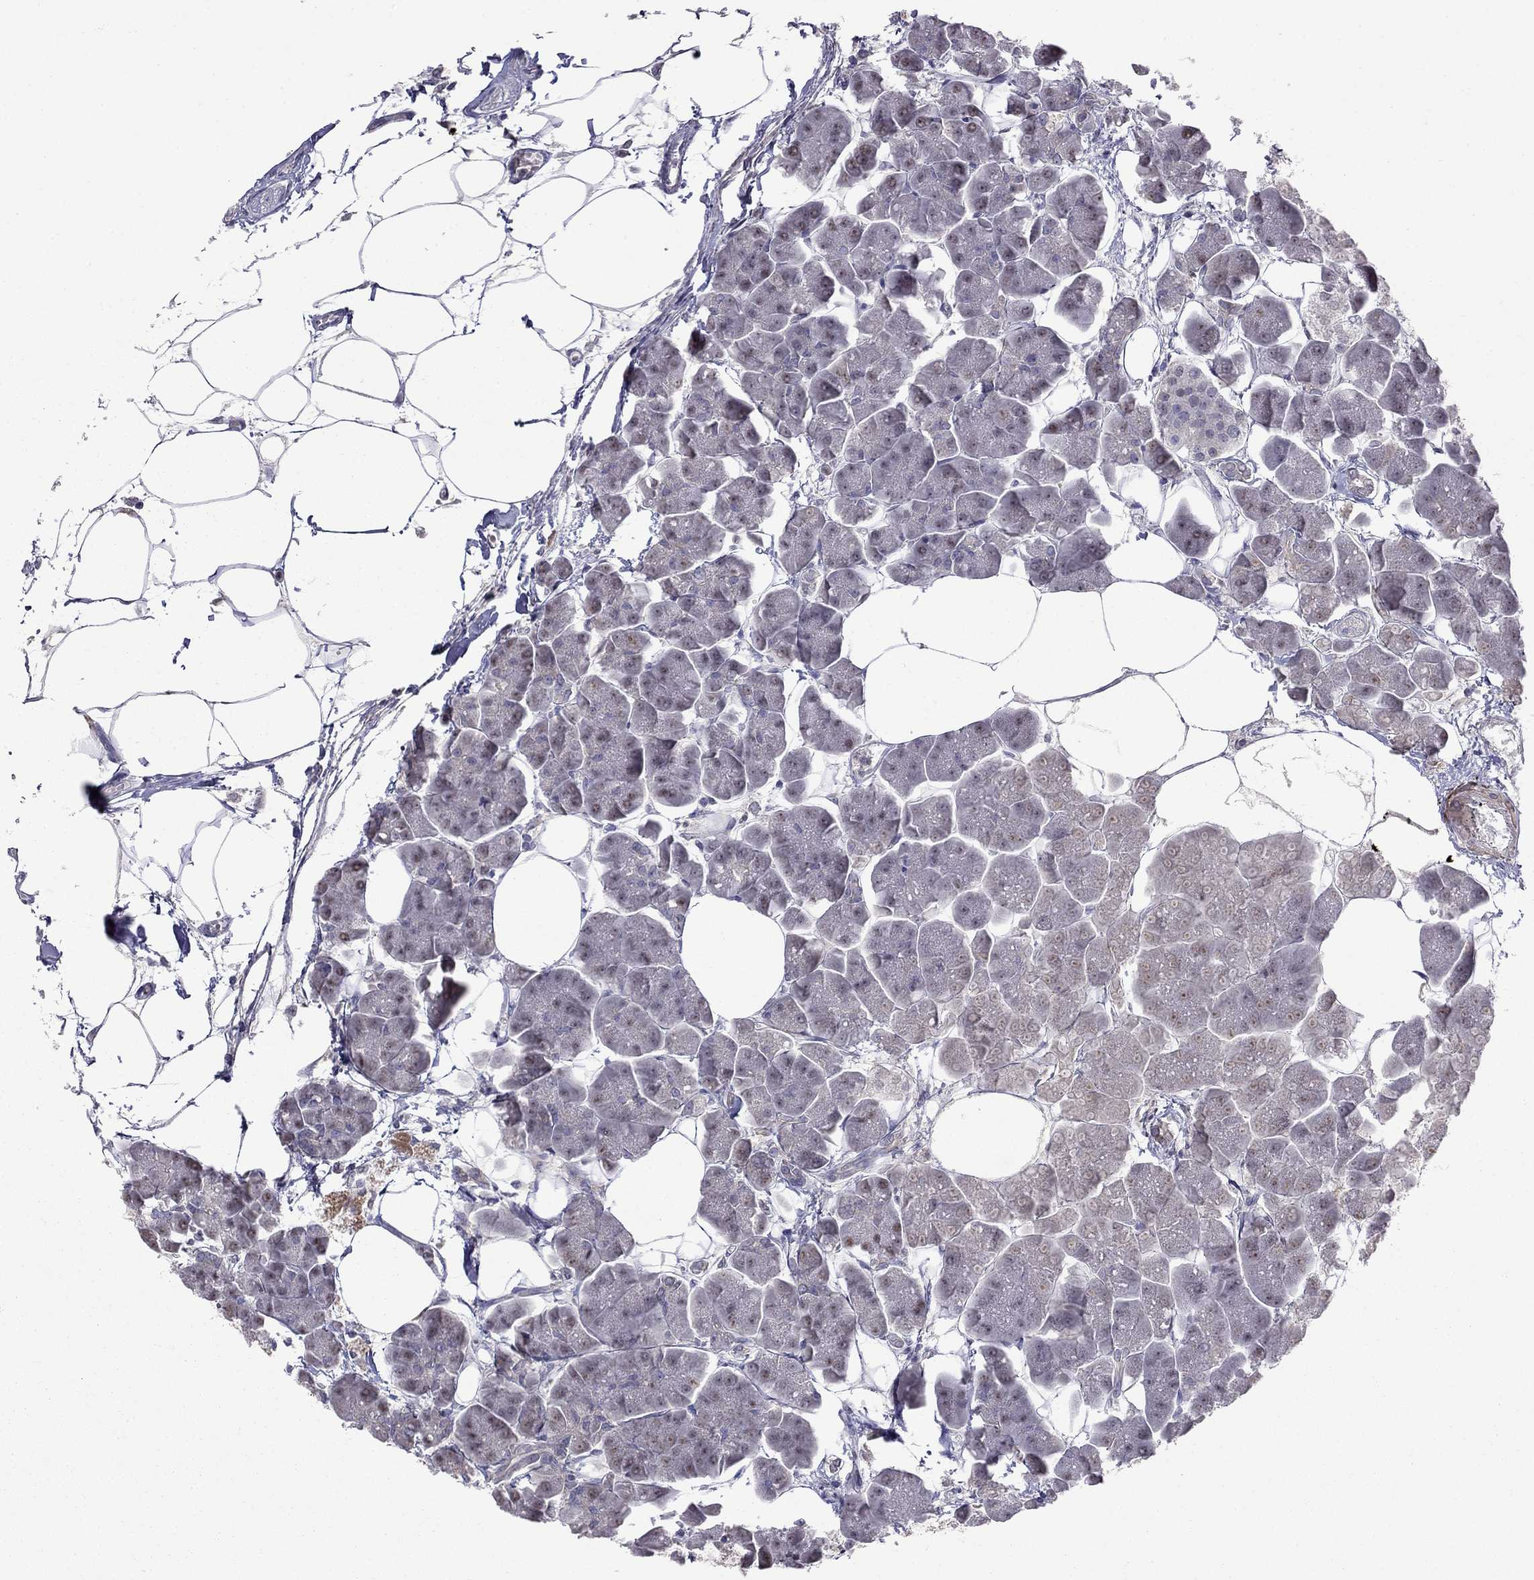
{"staining": {"intensity": "negative", "quantity": "none", "location": "none"}, "tissue": "pancreas", "cell_type": "Exocrine glandular cells", "image_type": "normal", "snomed": [{"axis": "morphology", "description": "Normal tissue, NOS"}, {"axis": "topography", "description": "Adipose tissue"}, {"axis": "topography", "description": "Pancreas"}, {"axis": "topography", "description": "Peripheral nerve tissue"}], "caption": "A high-resolution histopathology image shows immunohistochemistry (IHC) staining of benign pancreas, which reveals no significant positivity in exocrine glandular cells. Nuclei are stained in blue.", "gene": "LRRC39", "patient": {"sex": "female", "age": 58}}